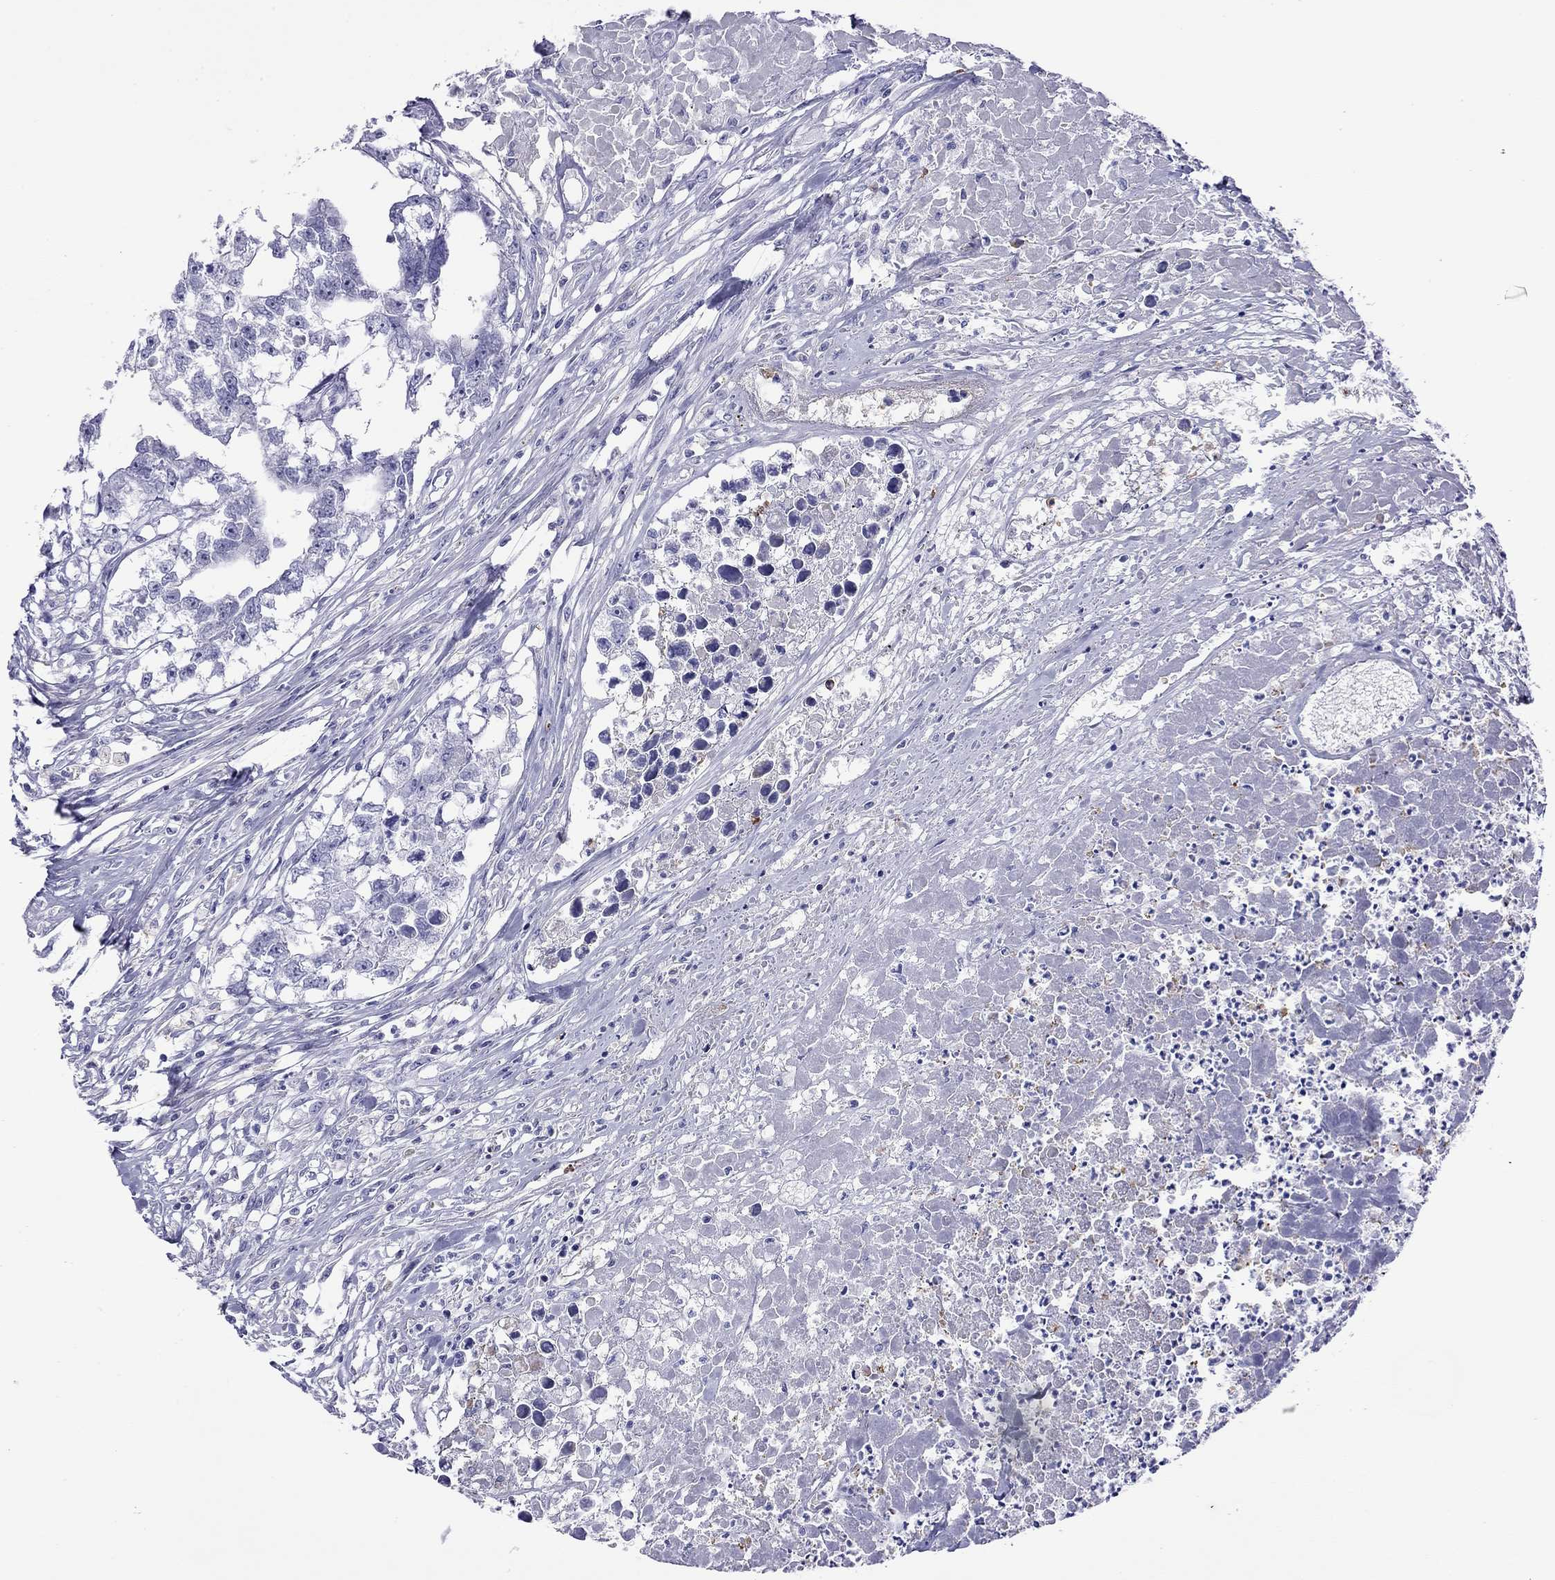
{"staining": {"intensity": "negative", "quantity": "none", "location": "none"}, "tissue": "testis cancer", "cell_type": "Tumor cells", "image_type": "cancer", "snomed": [{"axis": "morphology", "description": "Carcinoma, Embryonal, NOS"}, {"axis": "morphology", "description": "Teratoma, malignant, NOS"}, {"axis": "topography", "description": "Testis"}], "caption": "Tumor cells are negative for brown protein staining in malignant teratoma (testis). (DAB (3,3'-diaminobenzidine) immunohistochemistry (IHC) visualized using brightfield microscopy, high magnification).", "gene": "SLC30A8", "patient": {"sex": "male", "age": 44}}